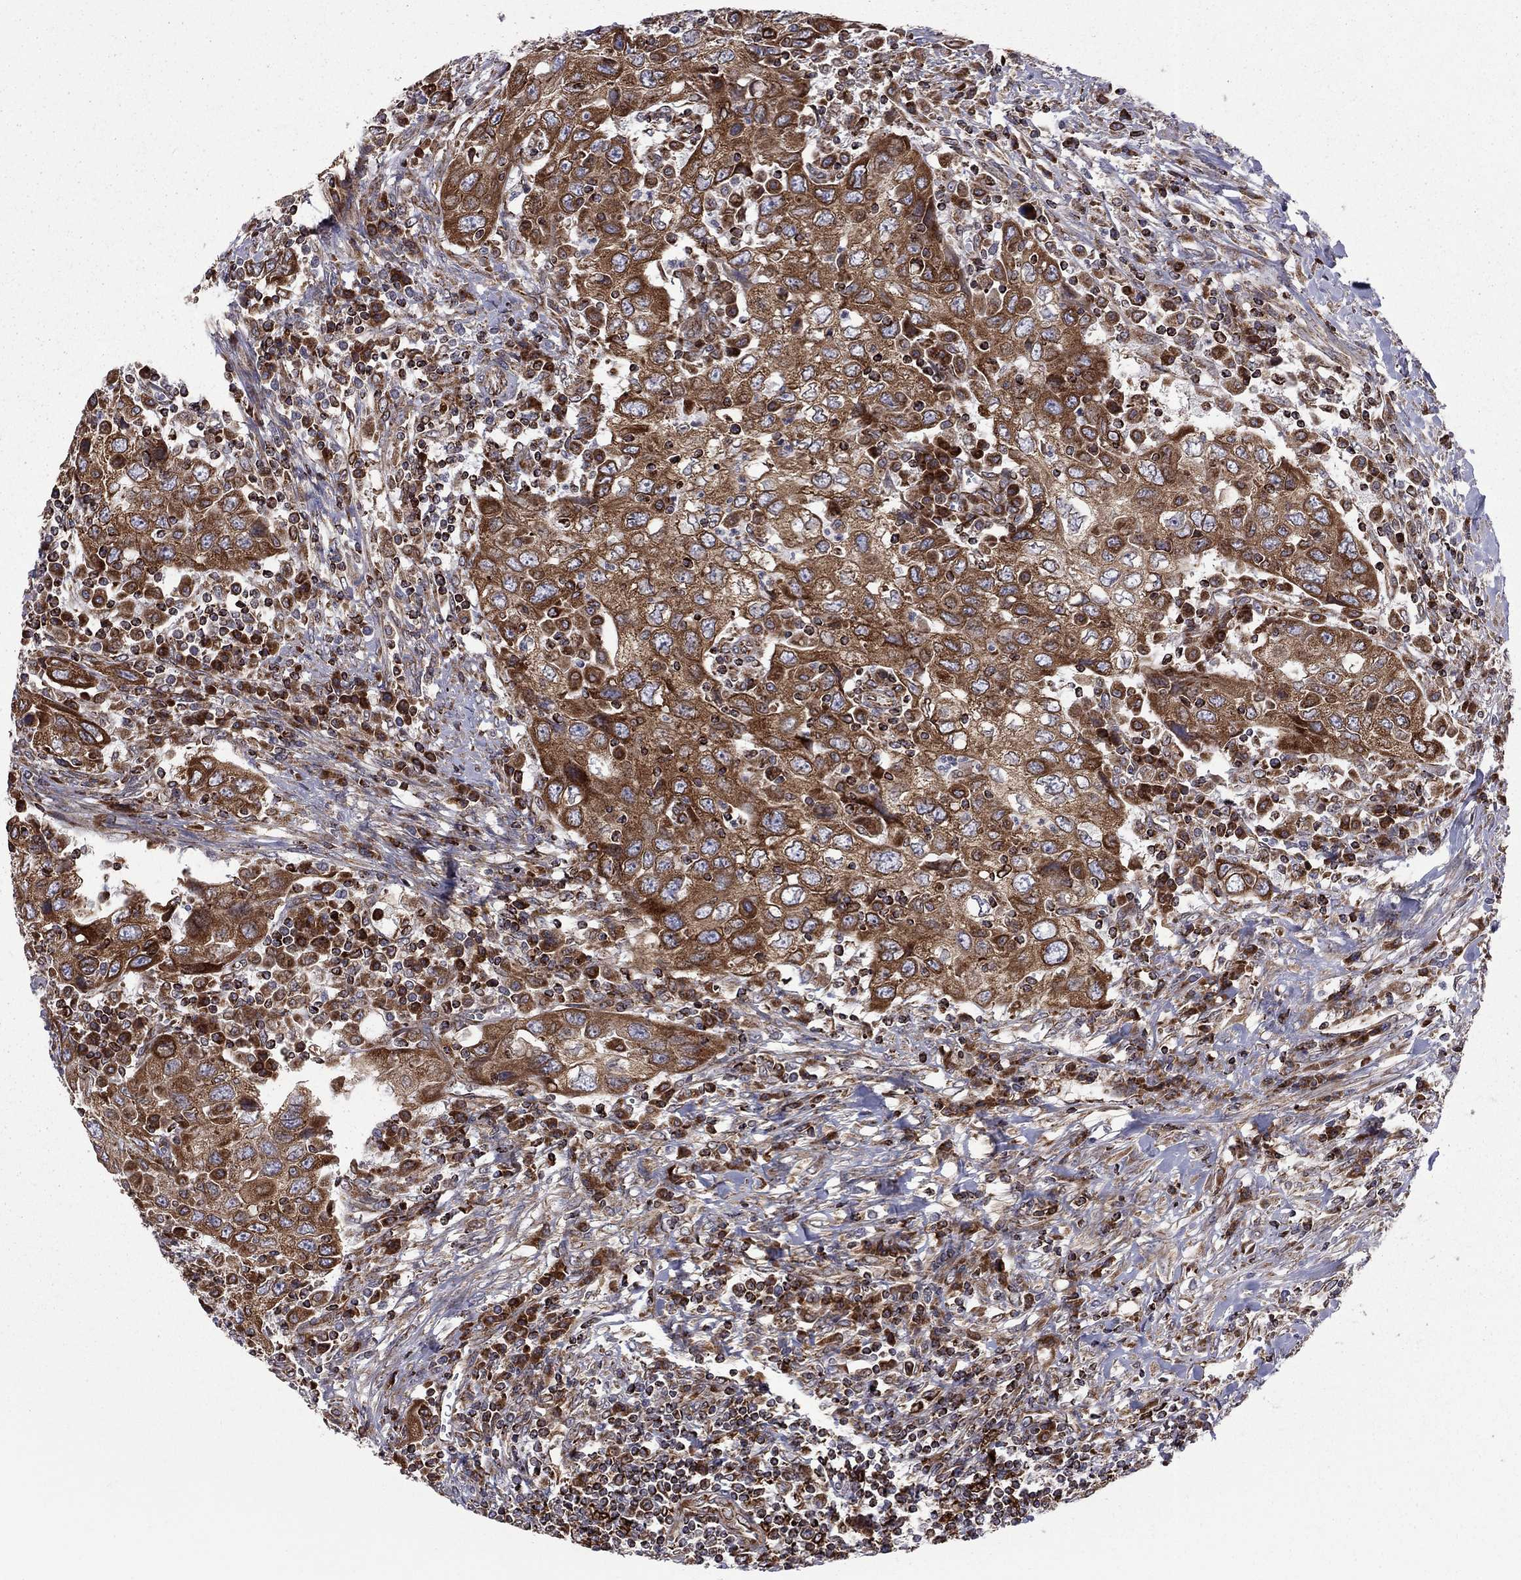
{"staining": {"intensity": "strong", "quantity": ">75%", "location": "cytoplasmic/membranous"}, "tissue": "urothelial cancer", "cell_type": "Tumor cells", "image_type": "cancer", "snomed": [{"axis": "morphology", "description": "Urothelial carcinoma, High grade"}, {"axis": "topography", "description": "Urinary bladder"}], "caption": "Immunohistochemical staining of human urothelial cancer reveals strong cytoplasmic/membranous protein positivity in approximately >75% of tumor cells.", "gene": "CLPTM1", "patient": {"sex": "male", "age": 76}}